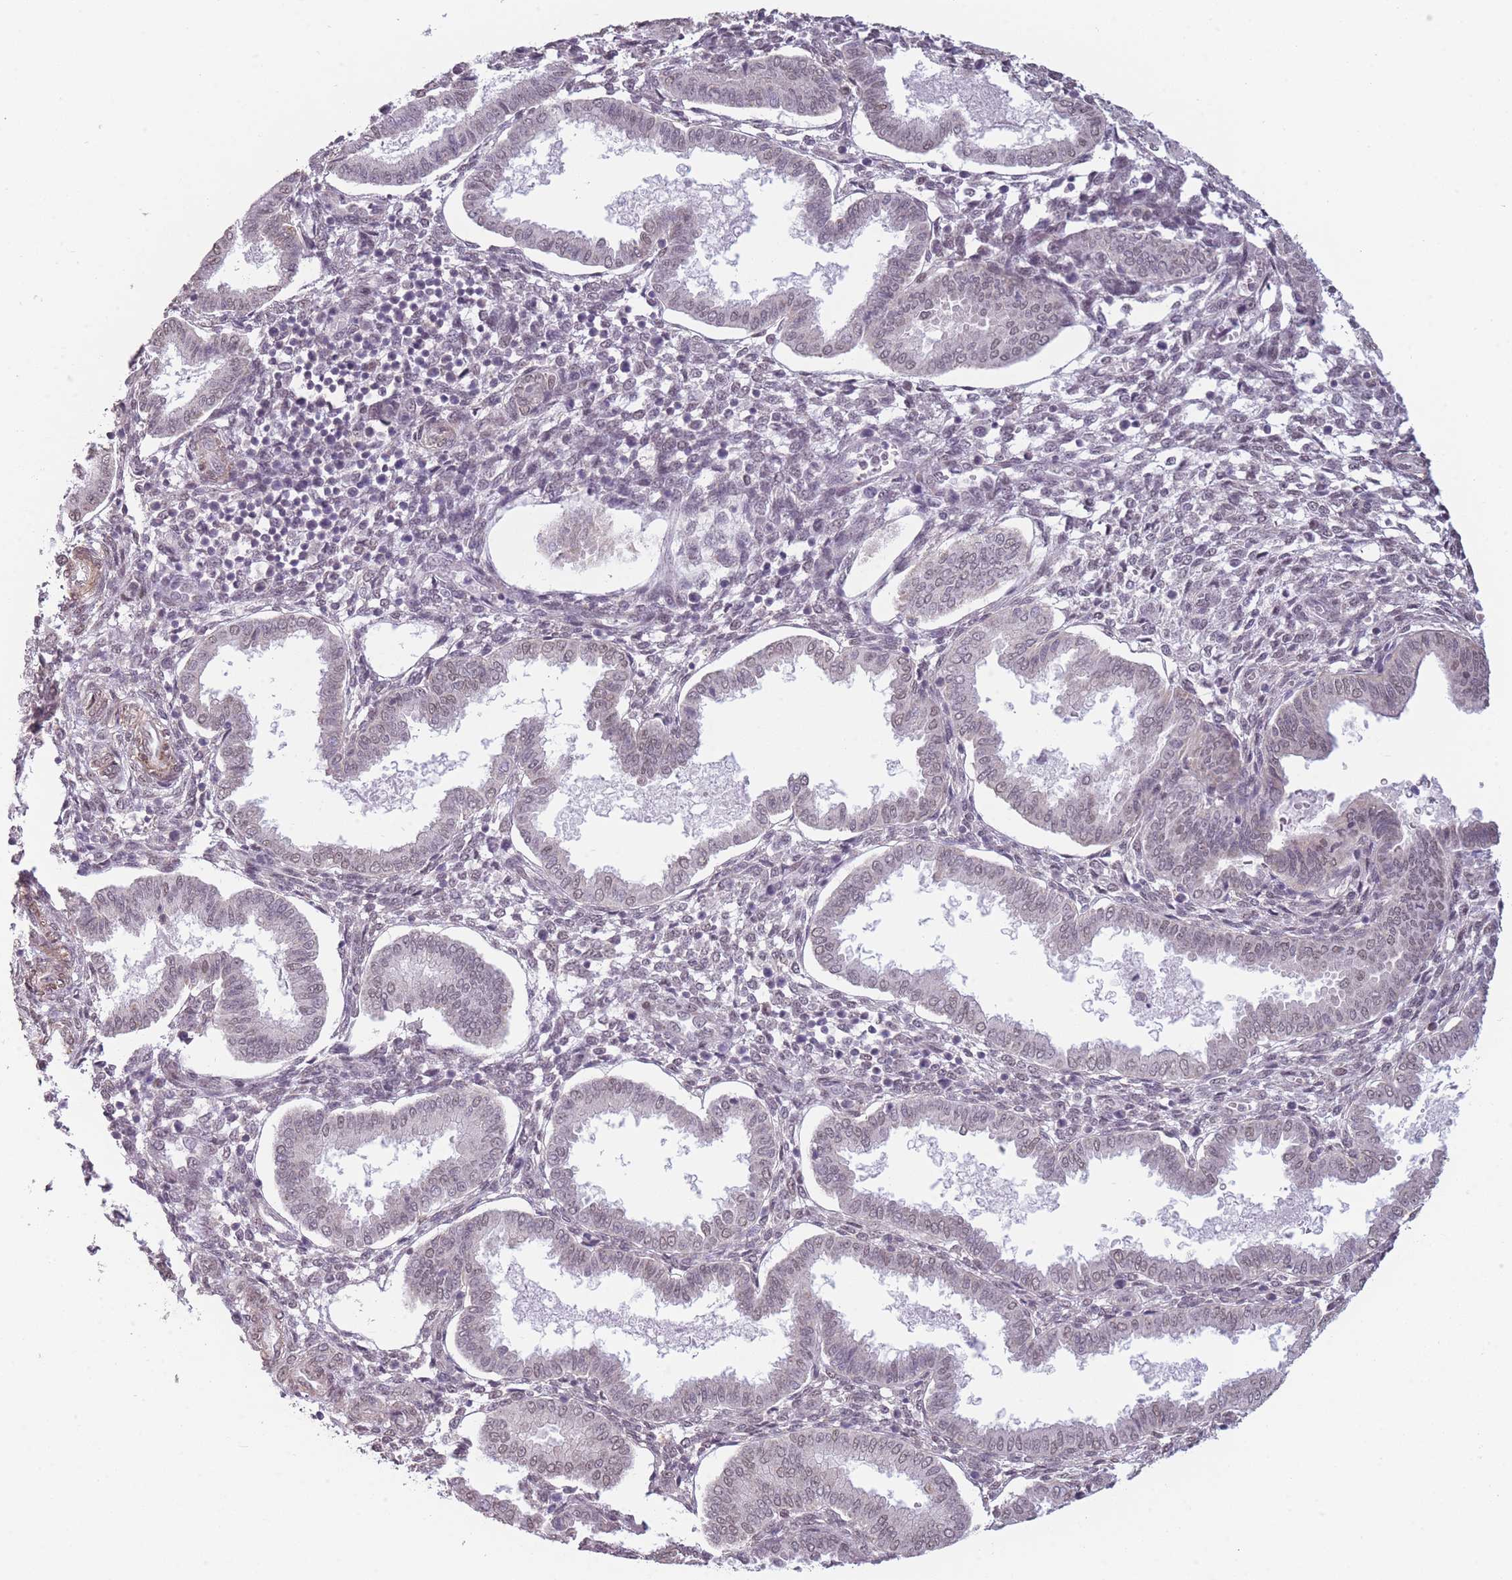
{"staining": {"intensity": "negative", "quantity": "none", "location": "none"}, "tissue": "endometrium", "cell_type": "Cells in endometrial stroma", "image_type": "normal", "snomed": [{"axis": "morphology", "description": "Normal tissue, NOS"}, {"axis": "topography", "description": "Endometrium"}], "caption": "Immunohistochemistry (IHC) histopathology image of unremarkable endometrium stained for a protein (brown), which displays no positivity in cells in endometrial stroma.", "gene": "SIN3B", "patient": {"sex": "female", "age": 24}}